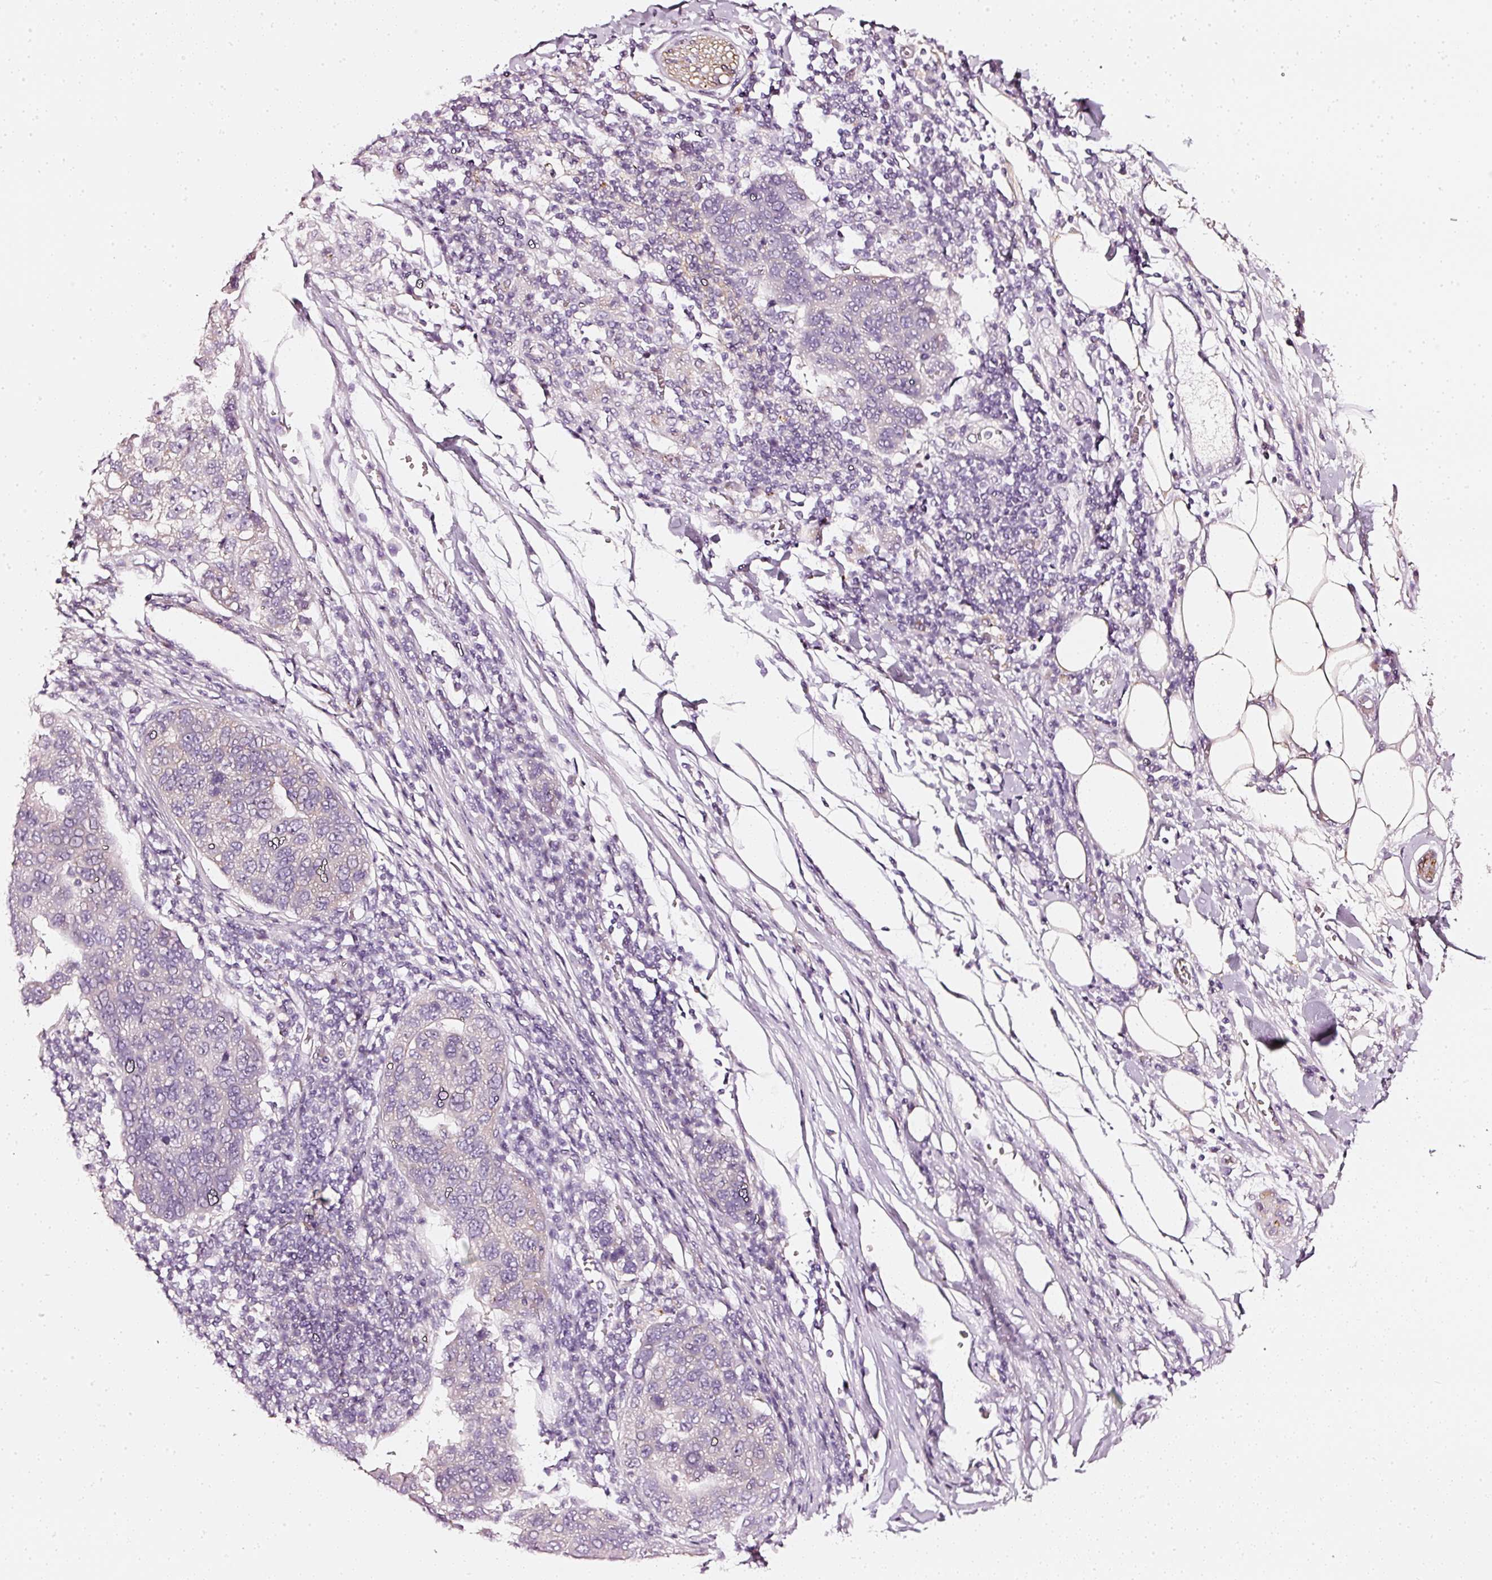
{"staining": {"intensity": "negative", "quantity": "none", "location": "none"}, "tissue": "pancreatic cancer", "cell_type": "Tumor cells", "image_type": "cancer", "snomed": [{"axis": "morphology", "description": "Adenocarcinoma, NOS"}, {"axis": "topography", "description": "Pancreas"}], "caption": "Tumor cells are negative for protein expression in human adenocarcinoma (pancreatic). (Brightfield microscopy of DAB immunohistochemistry (IHC) at high magnification).", "gene": "CNP", "patient": {"sex": "female", "age": 61}}